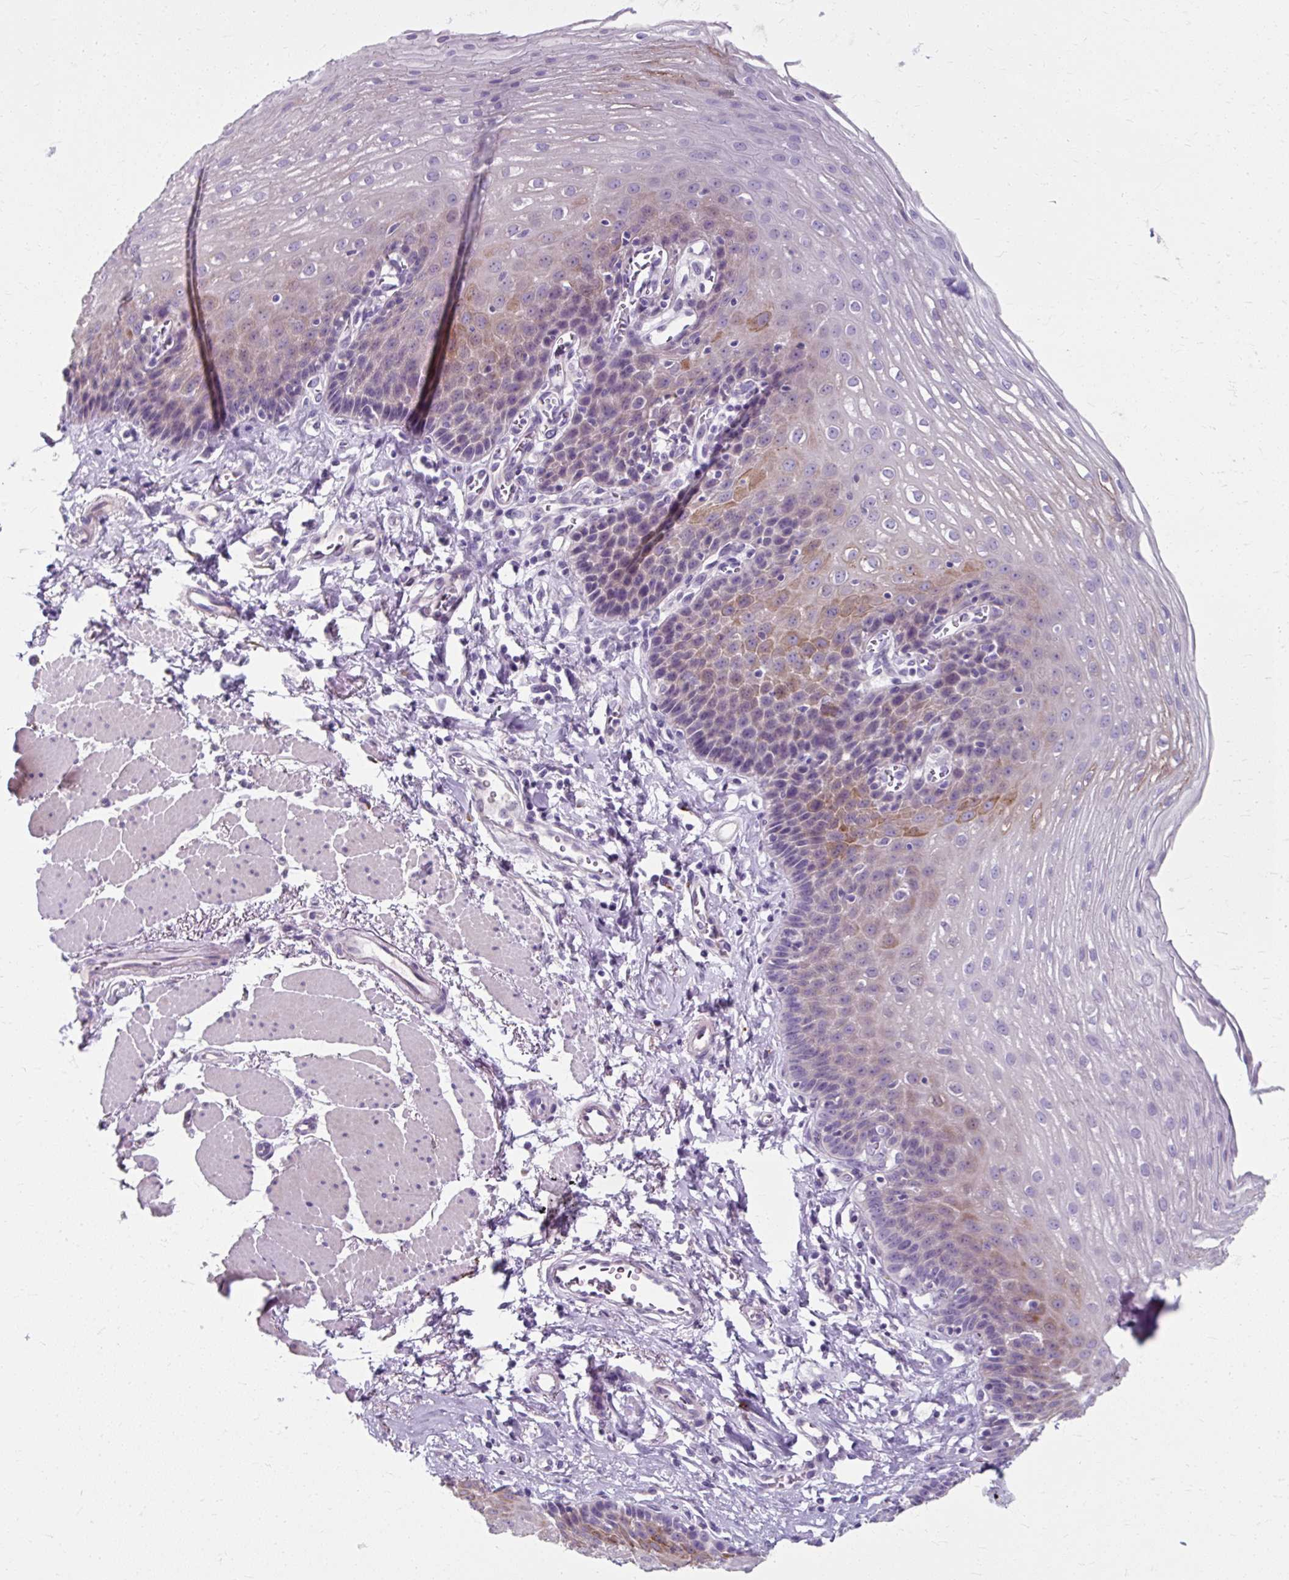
{"staining": {"intensity": "moderate", "quantity": "<25%", "location": "cytoplasmic/membranous"}, "tissue": "esophagus", "cell_type": "Squamous epithelial cells", "image_type": "normal", "snomed": [{"axis": "morphology", "description": "Normal tissue, NOS"}, {"axis": "topography", "description": "Esophagus"}], "caption": "Immunohistochemical staining of benign esophagus demonstrates <25% levels of moderate cytoplasmic/membranous protein positivity in about <25% of squamous epithelial cells. (IHC, brightfield microscopy, high magnification).", "gene": "ZNF555", "patient": {"sex": "female", "age": 81}}